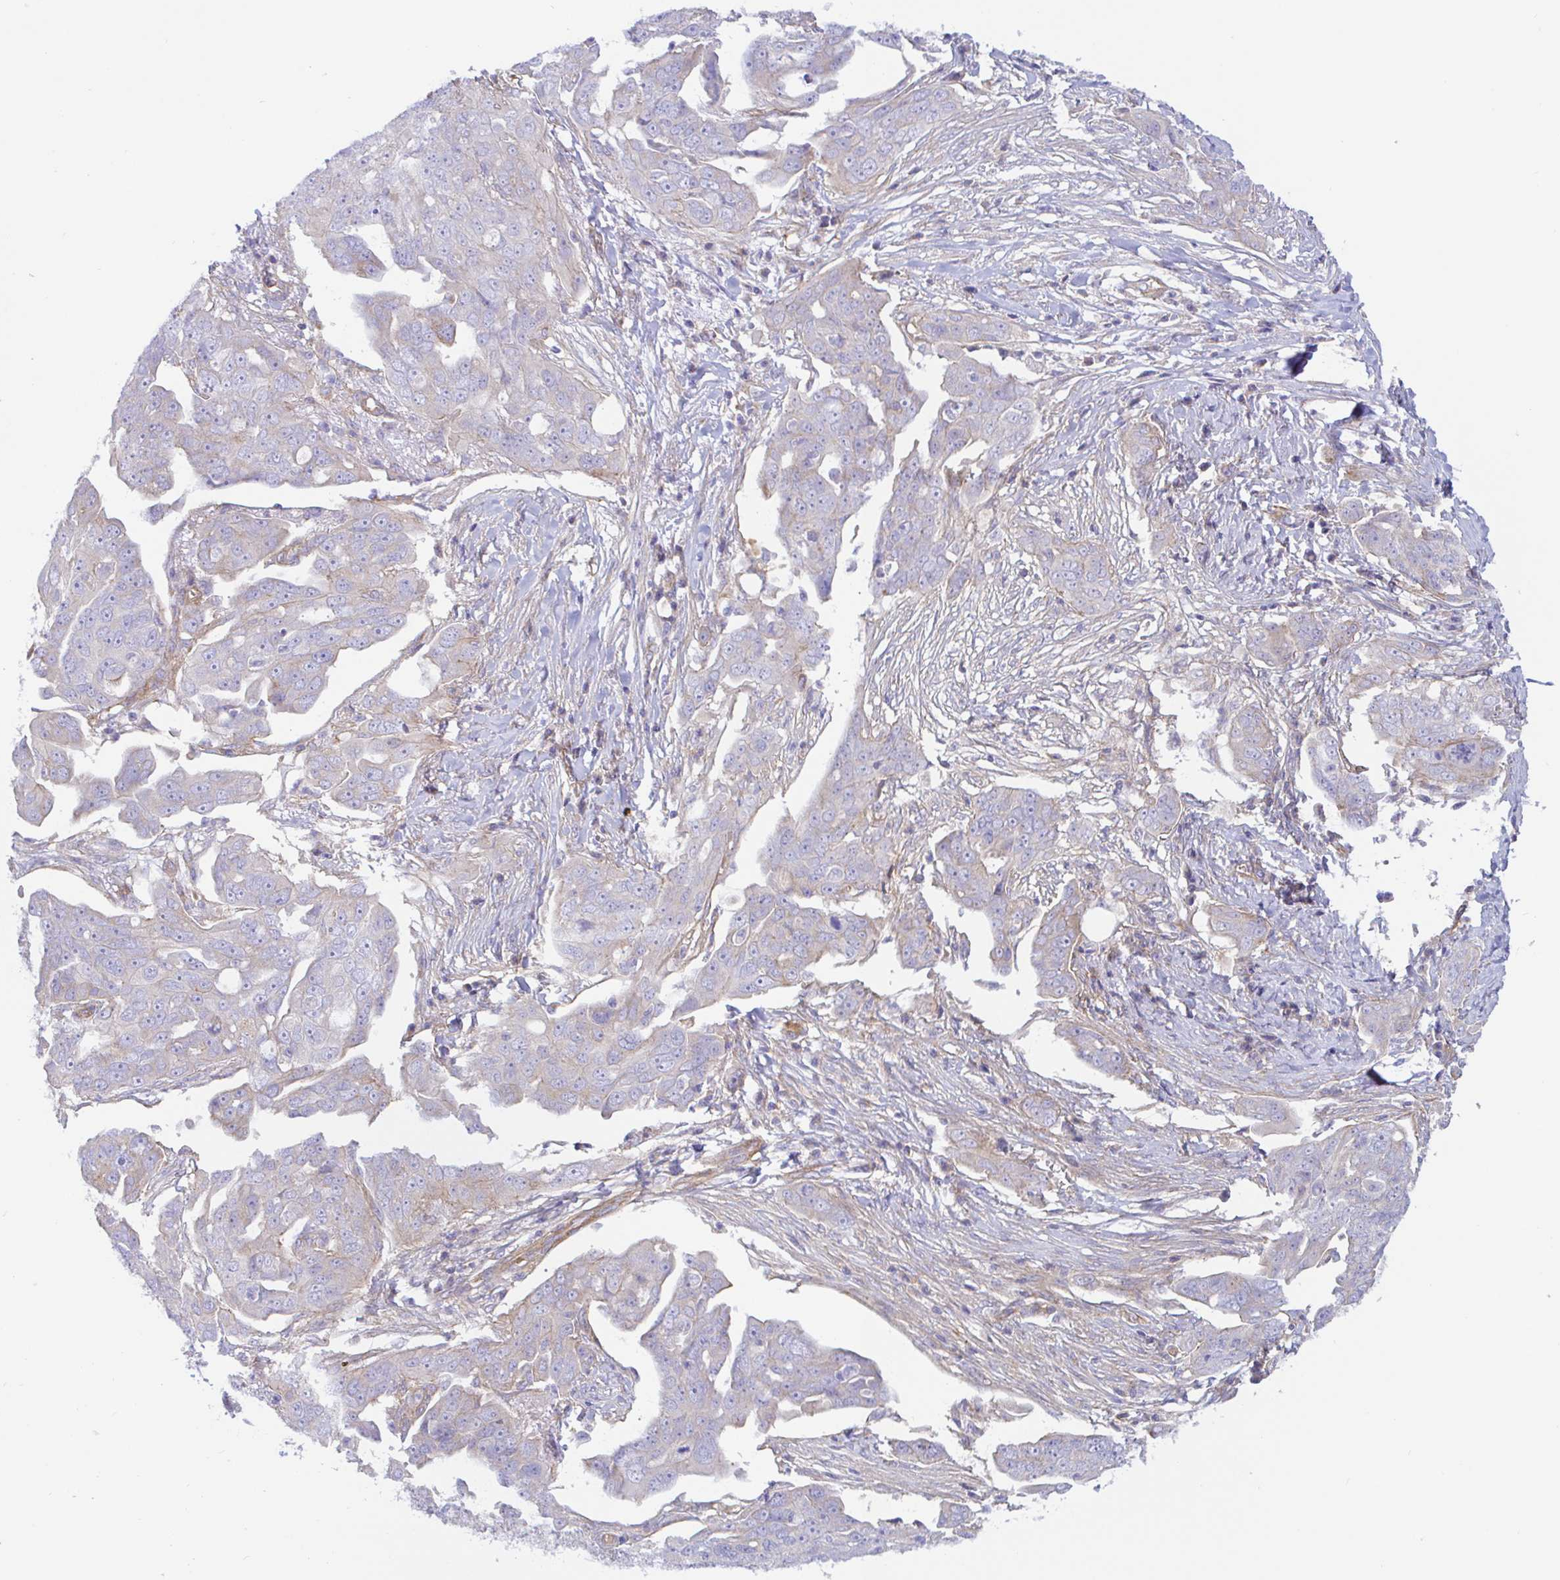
{"staining": {"intensity": "negative", "quantity": "none", "location": "none"}, "tissue": "ovarian cancer", "cell_type": "Tumor cells", "image_type": "cancer", "snomed": [{"axis": "morphology", "description": "Carcinoma, endometroid"}, {"axis": "topography", "description": "Ovary"}], "caption": "This is an immunohistochemistry histopathology image of human ovarian cancer (endometroid carcinoma). There is no positivity in tumor cells.", "gene": "ARL4D", "patient": {"sex": "female", "age": 70}}